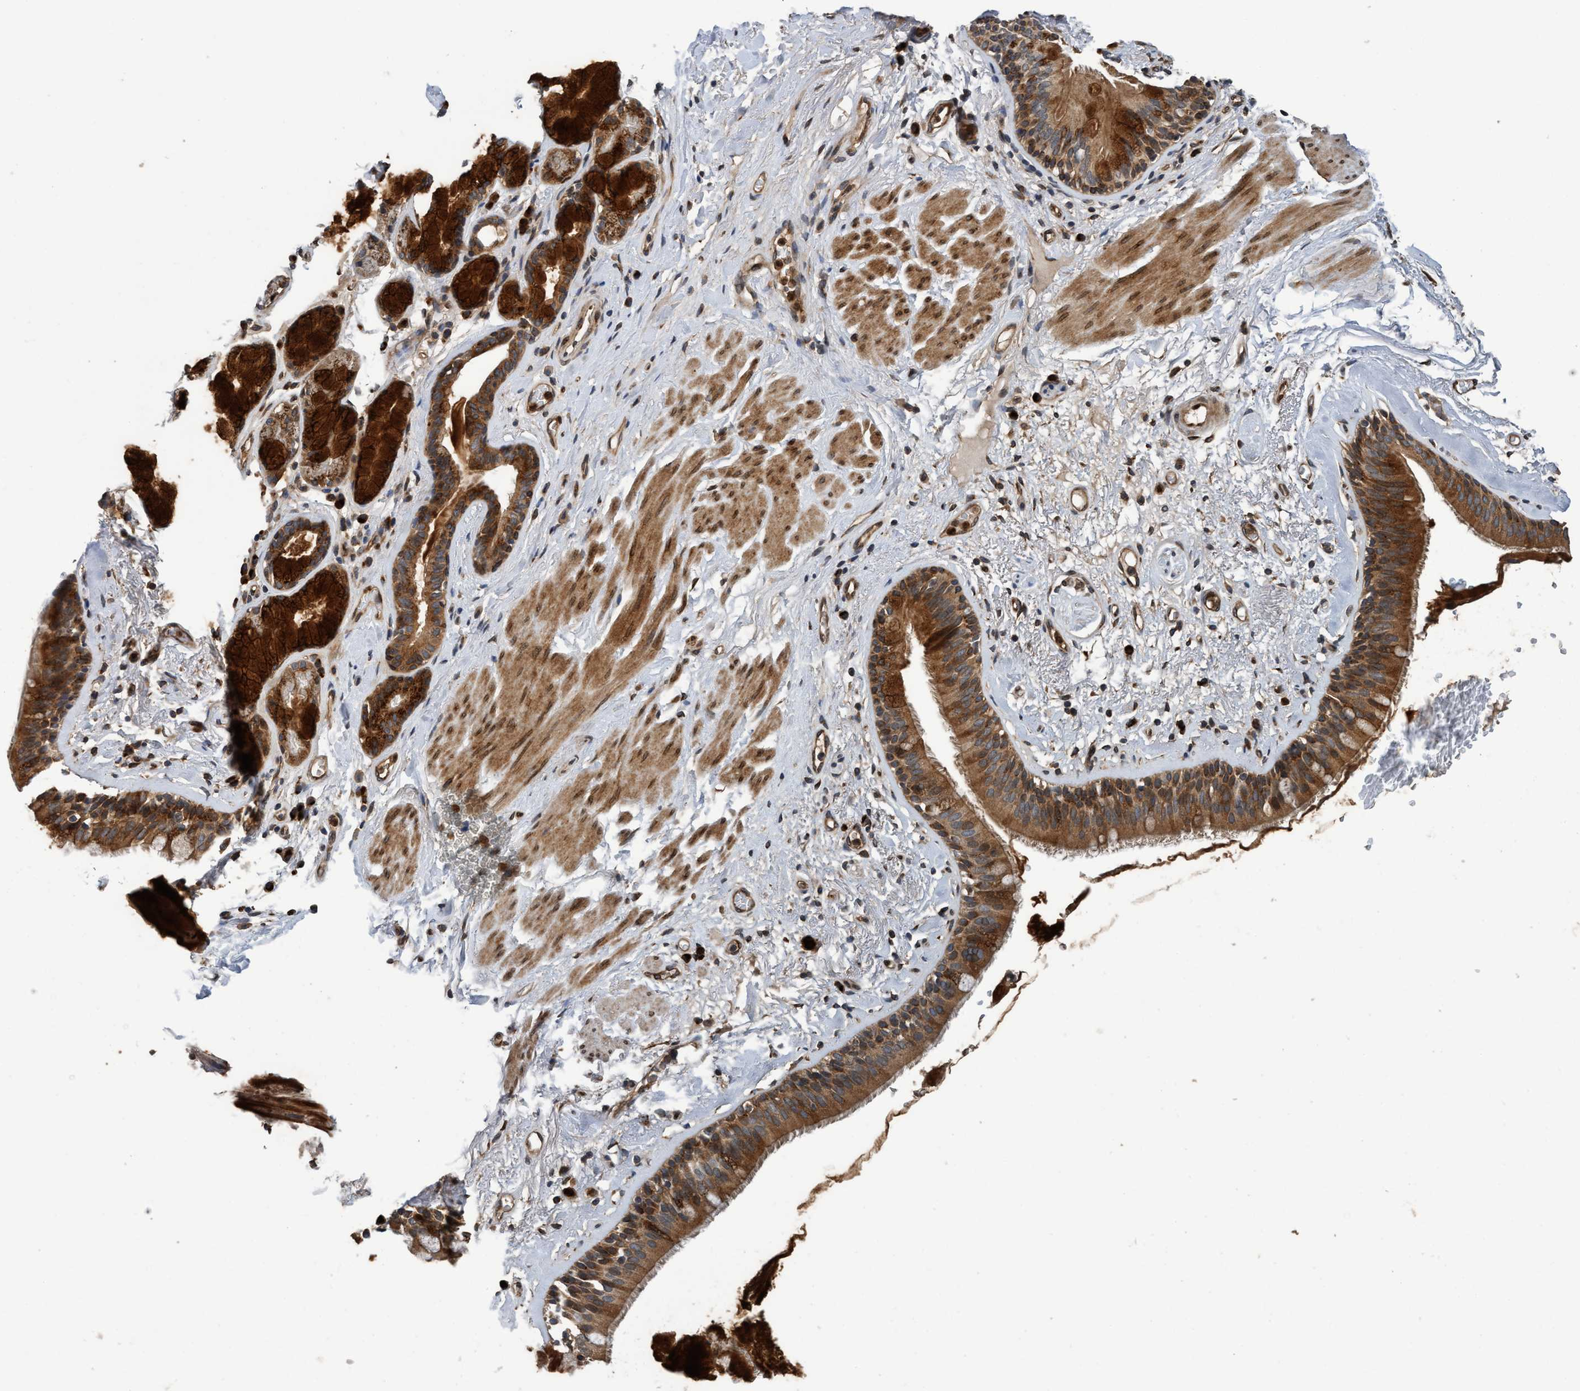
{"staining": {"intensity": "strong", "quantity": ">75%", "location": "cytoplasmic/membranous"}, "tissue": "bronchus", "cell_type": "Respiratory epithelial cells", "image_type": "normal", "snomed": [{"axis": "morphology", "description": "Normal tissue, NOS"}, {"axis": "topography", "description": "Cartilage tissue"}], "caption": "Strong cytoplasmic/membranous protein expression is identified in about >75% of respiratory epithelial cells in bronchus. (DAB (3,3'-diaminobenzidine) = brown stain, brightfield microscopy at high magnification).", "gene": "MACC1", "patient": {"sex": "female", "age": 63}}